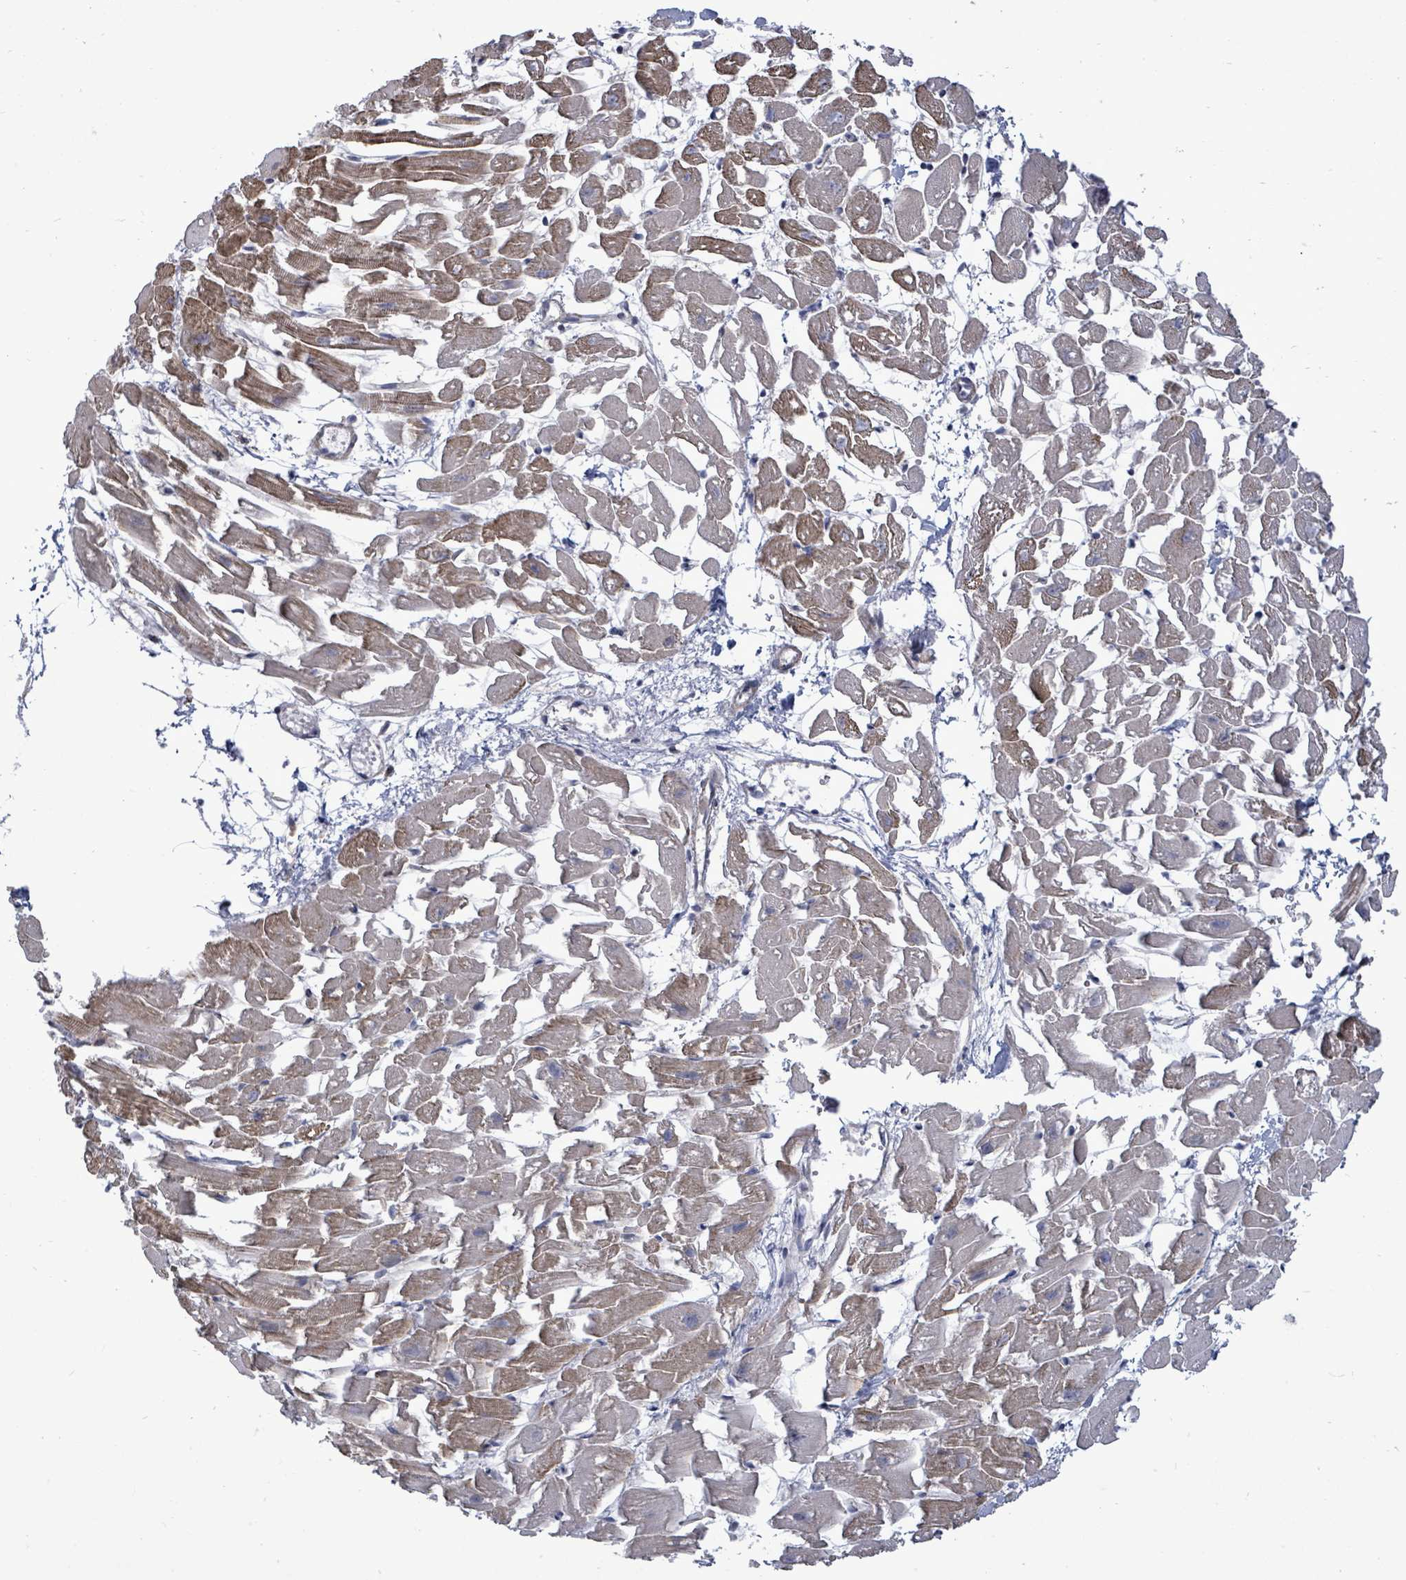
{"staining": {"intensity": "weak", "quantity": ">75%", "location": "cytoplasmic/membranous"}, "tissue": "heart muscle", "cell_type": "Cardiomyocytes", "image_type": "normal", "snomed": [{"axis": "morphology", "description": "Normal tissue, NOS"}, {"axis": "topography", "description": "Heart"}], "caption": "High-power microscopy captured an immunohistochemistry (IHC) micrograph of benign heart muscle, revealing weak cytoplasmic/membranous positivity in approximately >75% of cardiomyocytes.", "gene": "PAPSS1", "patient": {"sex": "female", "age": 64}}